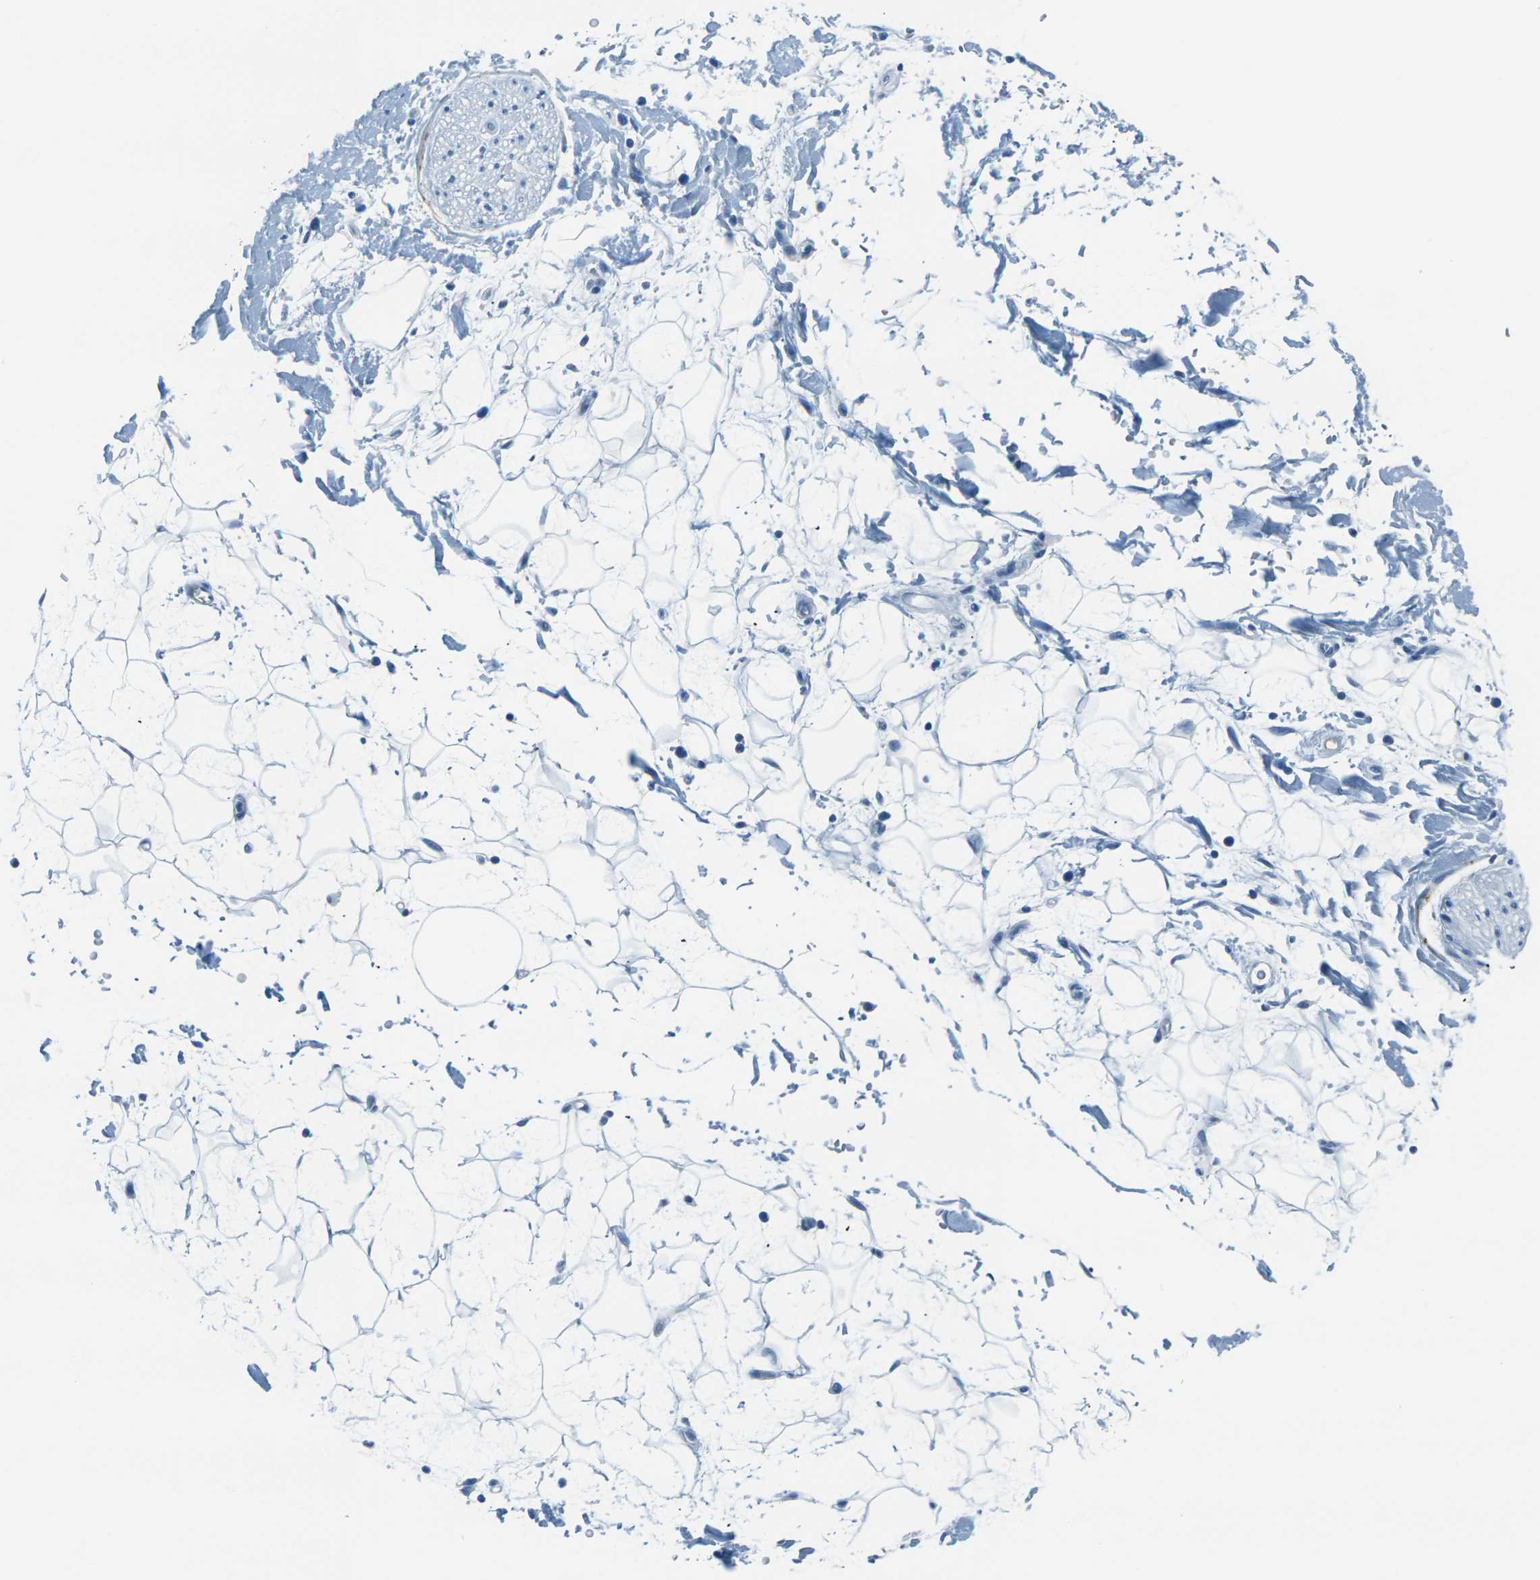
{"staining": {"intensity": "negative", "quantity": "none", "location": "none"}, "tissue": "adipose tissue", "cell_type": "Adipocytes", "image_type": "normal", "snomed": [{"axis": "morphology", "description": "Normal tissue, NOS"}, {"axis": "topography", "description": "Soft tissue"}], "caption": "DAB immunohistochemical staining of unremarkable adipose tissue exhibits no significant expression in adipocytes. The staining was performed using DAB to visualize the protein expression in brown, while the nuclei were stained in blue with hematoxylin (Magnification: 20x).", "gene": "OCLN", "patient": {"sex": "male", "age": 72}}